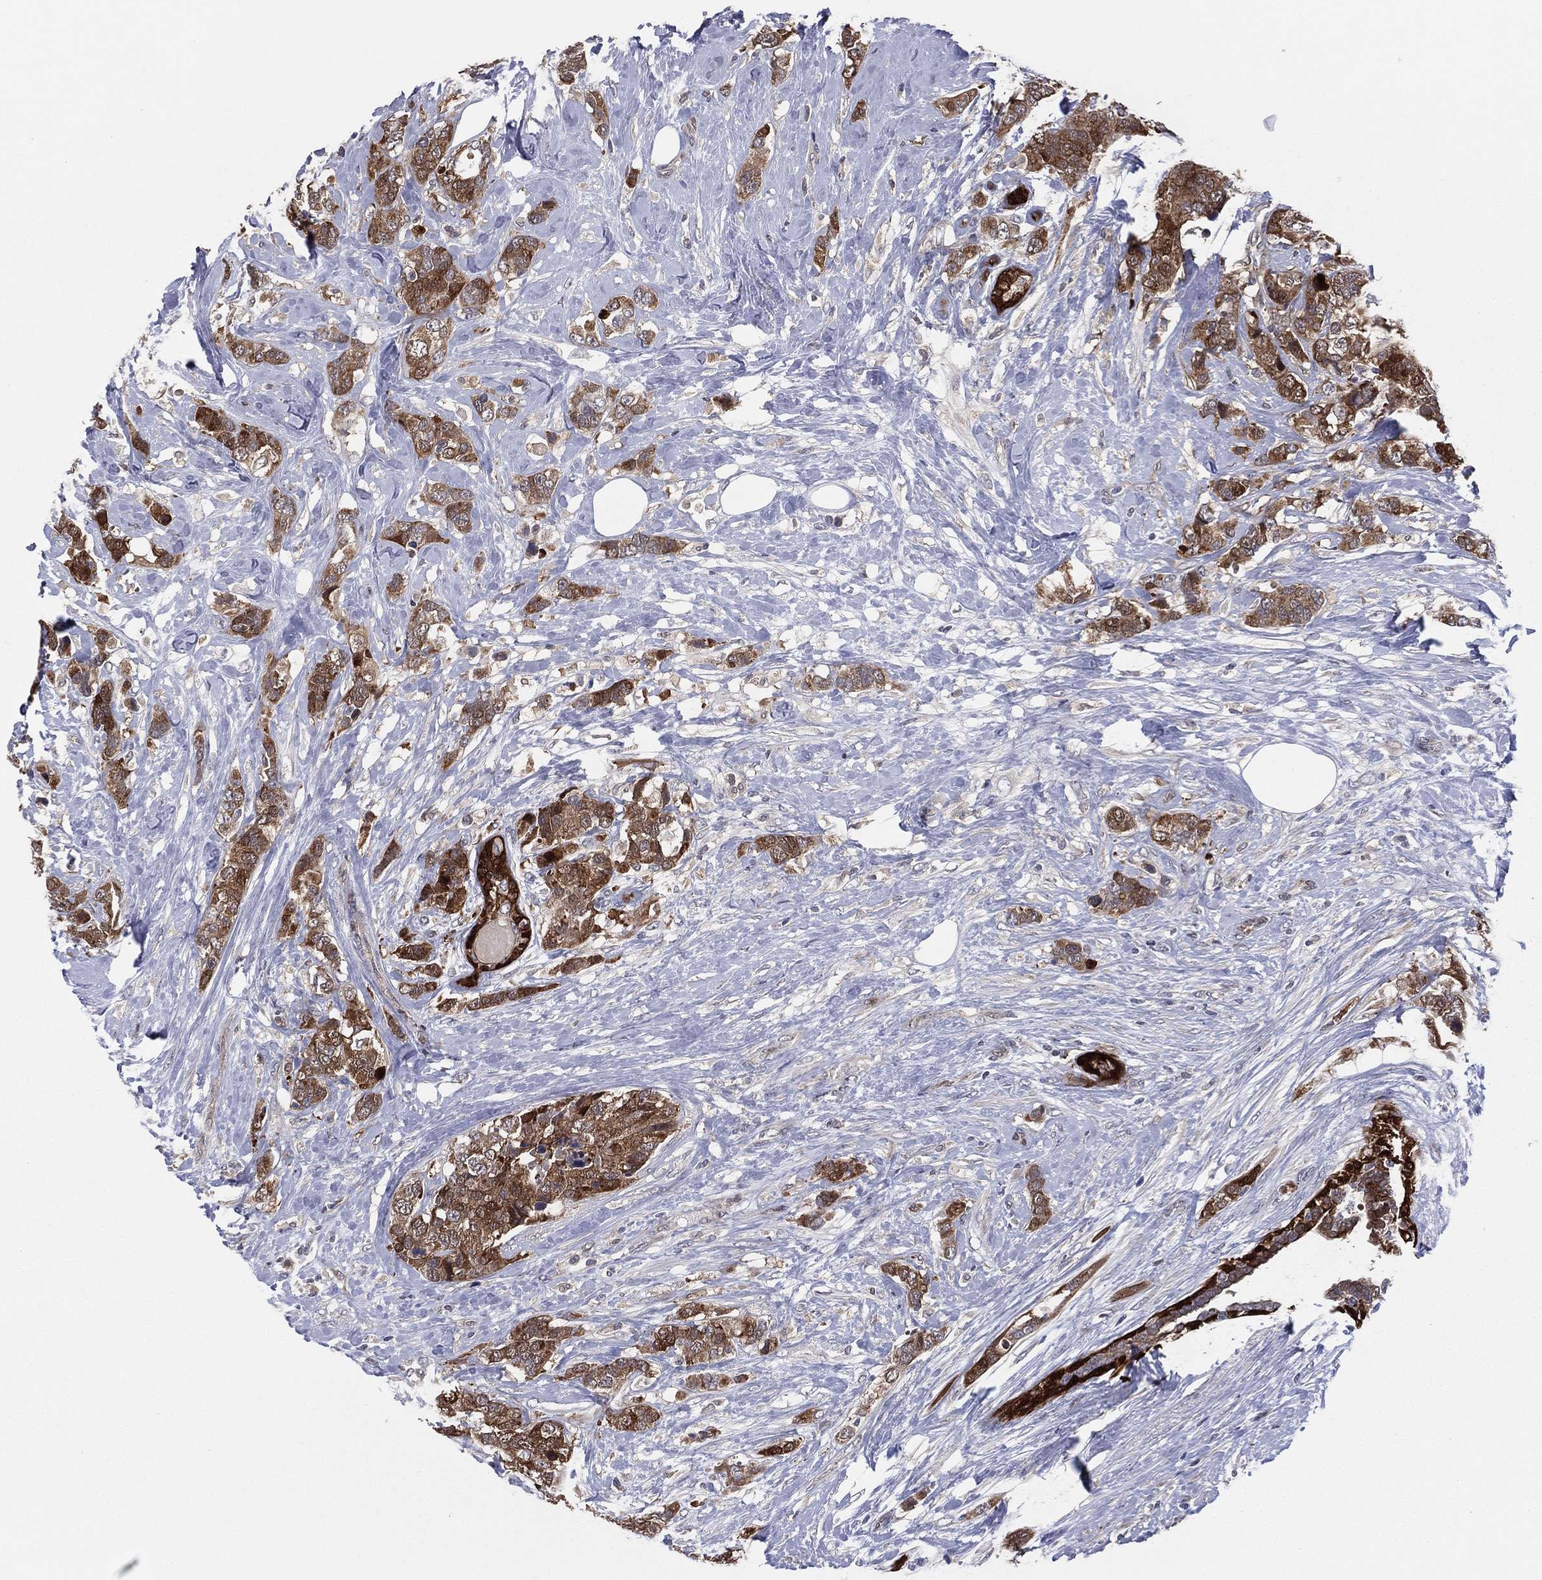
{"staining": {"intensity": "moderate", "quantity": "25%-75%", "location": "cytoplasmic/membranous"}, "tissue": "breast cancer", "cell_type": "Tumor cells", "image_type": "cancer", "snomed": [{"axis": "morphology", "description": "Lobular carcinoma"}, {"axis": "topography", "description": "Breast"}], "caption": "The histopathology image shows staining of lobular carcinoma (breast), revealing moderate cytoplasmic/membranous protein staining (brown color) within tumor cells.", "gene": "SNCG", "patient": {"sex": "female", "age": 59}}